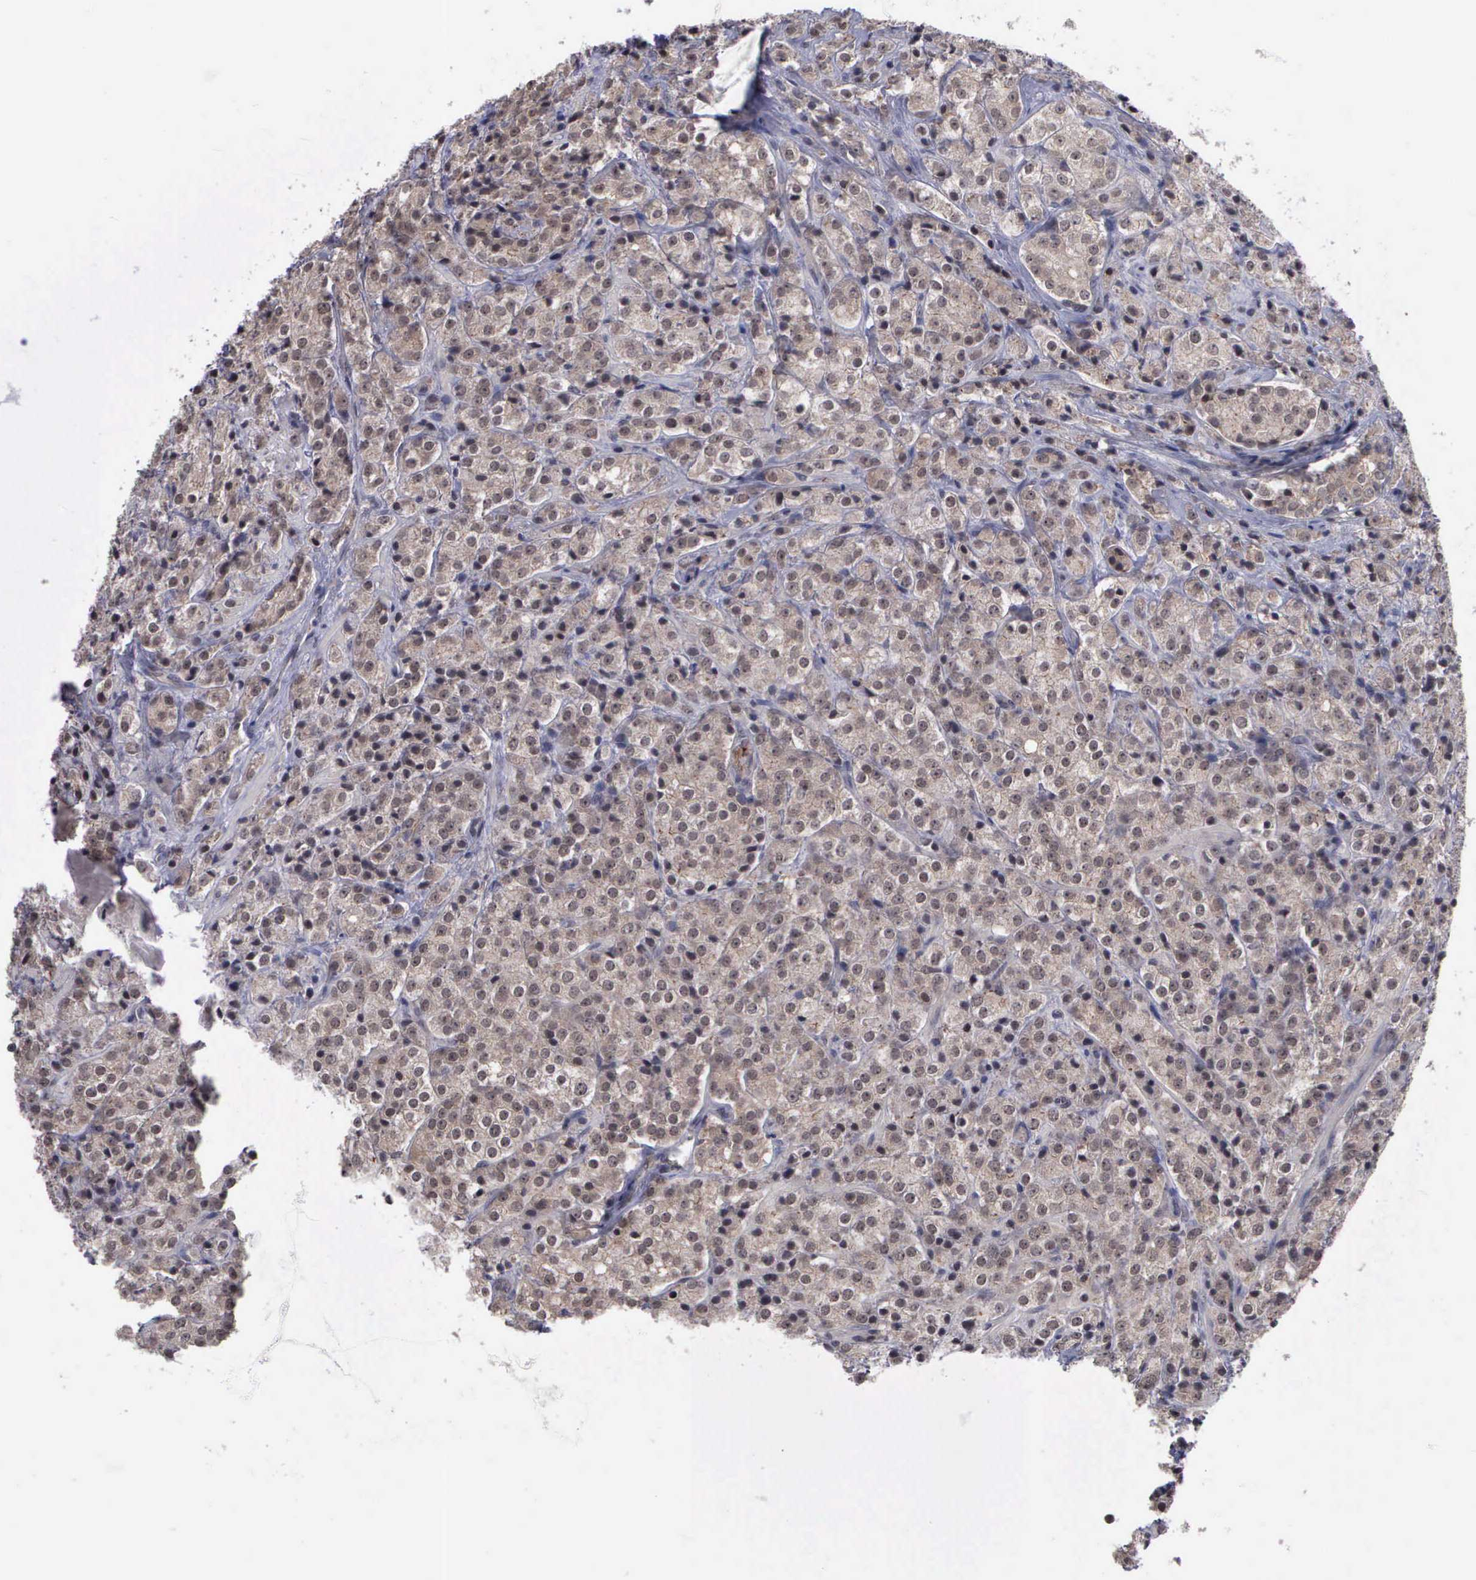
{"staining": {"intensity": "weak", "quantity": ">75%", "location": "cytoplasmic/membranous"}, "tissue": "prostate cancer", "cell_type": "Tumor cells", "image_type": "cancer", "snomed": [{"axis": "morphology", "description": "Adenocarcinoma, Medium grade"}, {"axis": "topography", "description": "Prostate"}], "caption": "Prostate cancer (adenocarcinoma (medium-grade)) stained for a protein demonstrates weak cytoplasmic/membranous positivity in tumor cells.", "gene": "MAP3K9", "patient": {"sex": "male", "age": 70}}